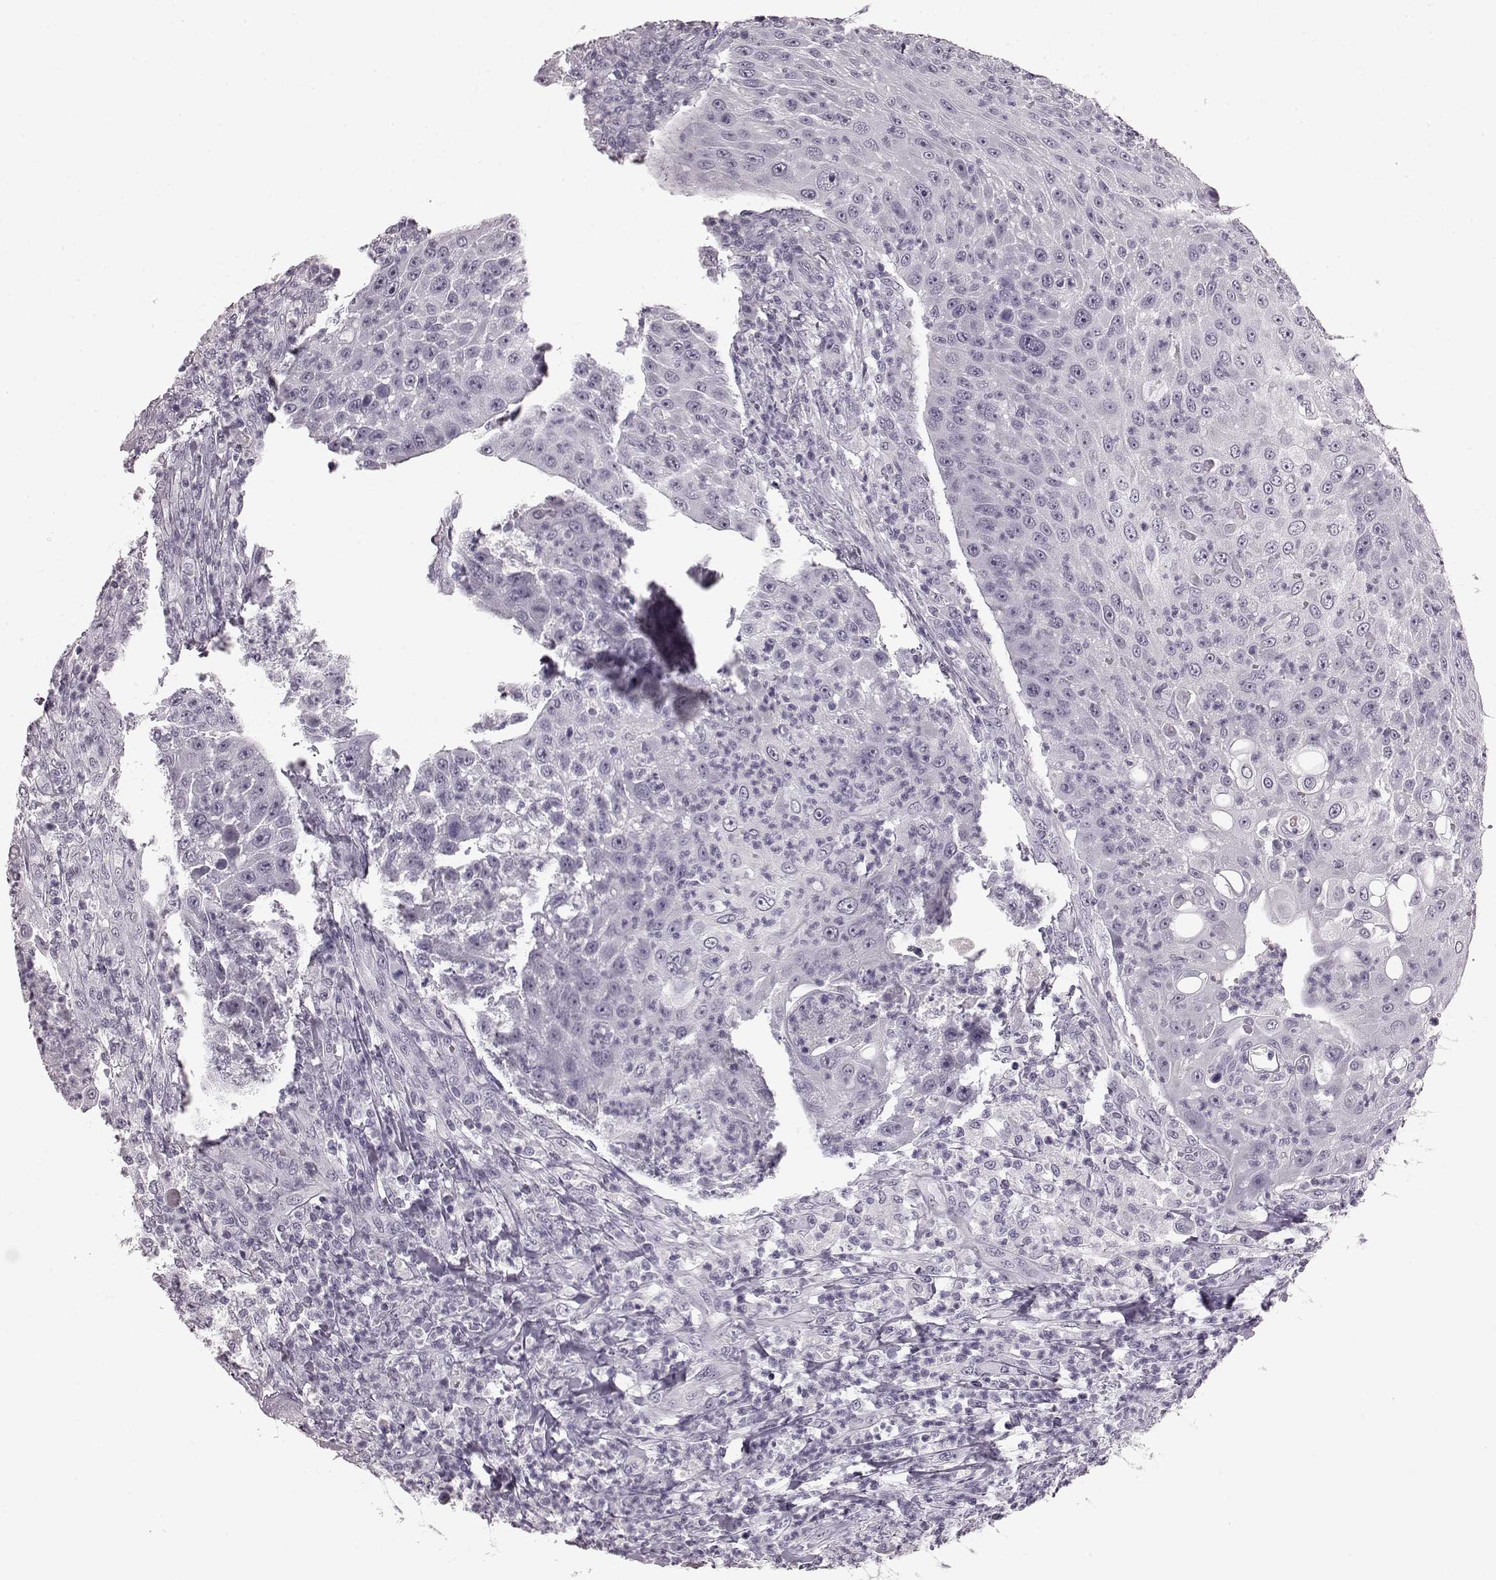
{"staining": {"intensity": "negative", "quantity": "none", "location": "none"}, "tissue": "head and neck cancer", "cell_type": "Tumor cells", "image_type": "cancer", "snomed": [{"axis": "morphology", "description": "Squamous cell carcinoma, NOS"}, {"axis": "topography", "description": "Head-Neck"}], "caption": "The photomicrograph exhibits no significant expression in tumor cells of squamous cell carcinoma (head and neck). Nuclei are stained in blue.", "gene": "AIPL1", "patient": {"sex": "male", "age": 69}}